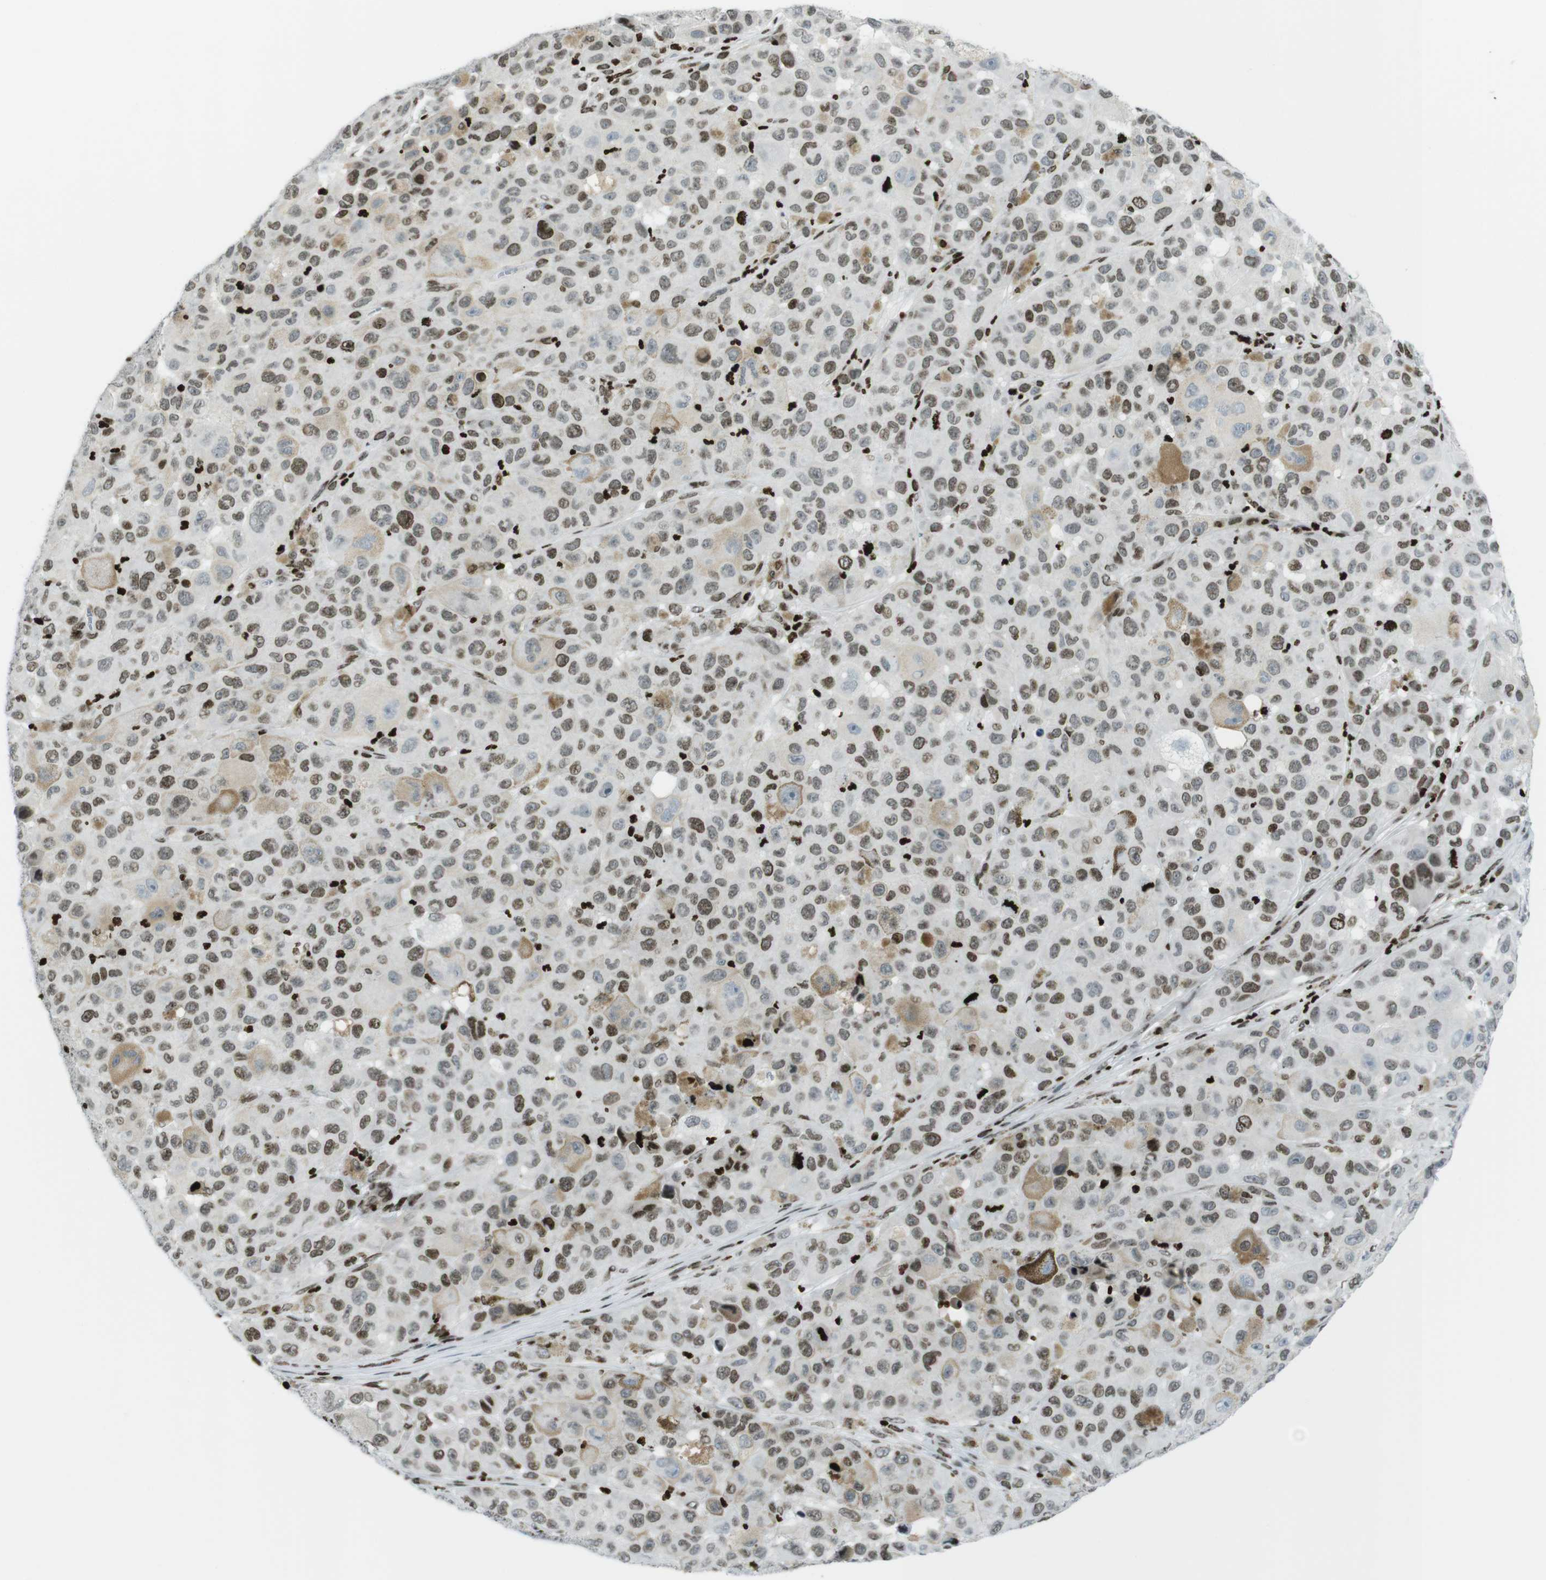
{"staining": {"intensity": "moderate", "quantity": "25%-75%", "location": "nuclear"}, "tissue": "melanoma", "cell_type": "Tumor cells", "image_type": "cancer", "snomed": [{"axis": "morphology", "description": "Malignant melanoma, NOS"}, {"axis": "topography", "description": "Skin"}], "caption": "Immunohistochemistry (IHC) of human malignant melanoma reveals medium levels of moderate nuclear staining in about 25%-75% of tumor cells.", "gene": "H2AC8", "patient": {"sex": "male", "age": 96}}